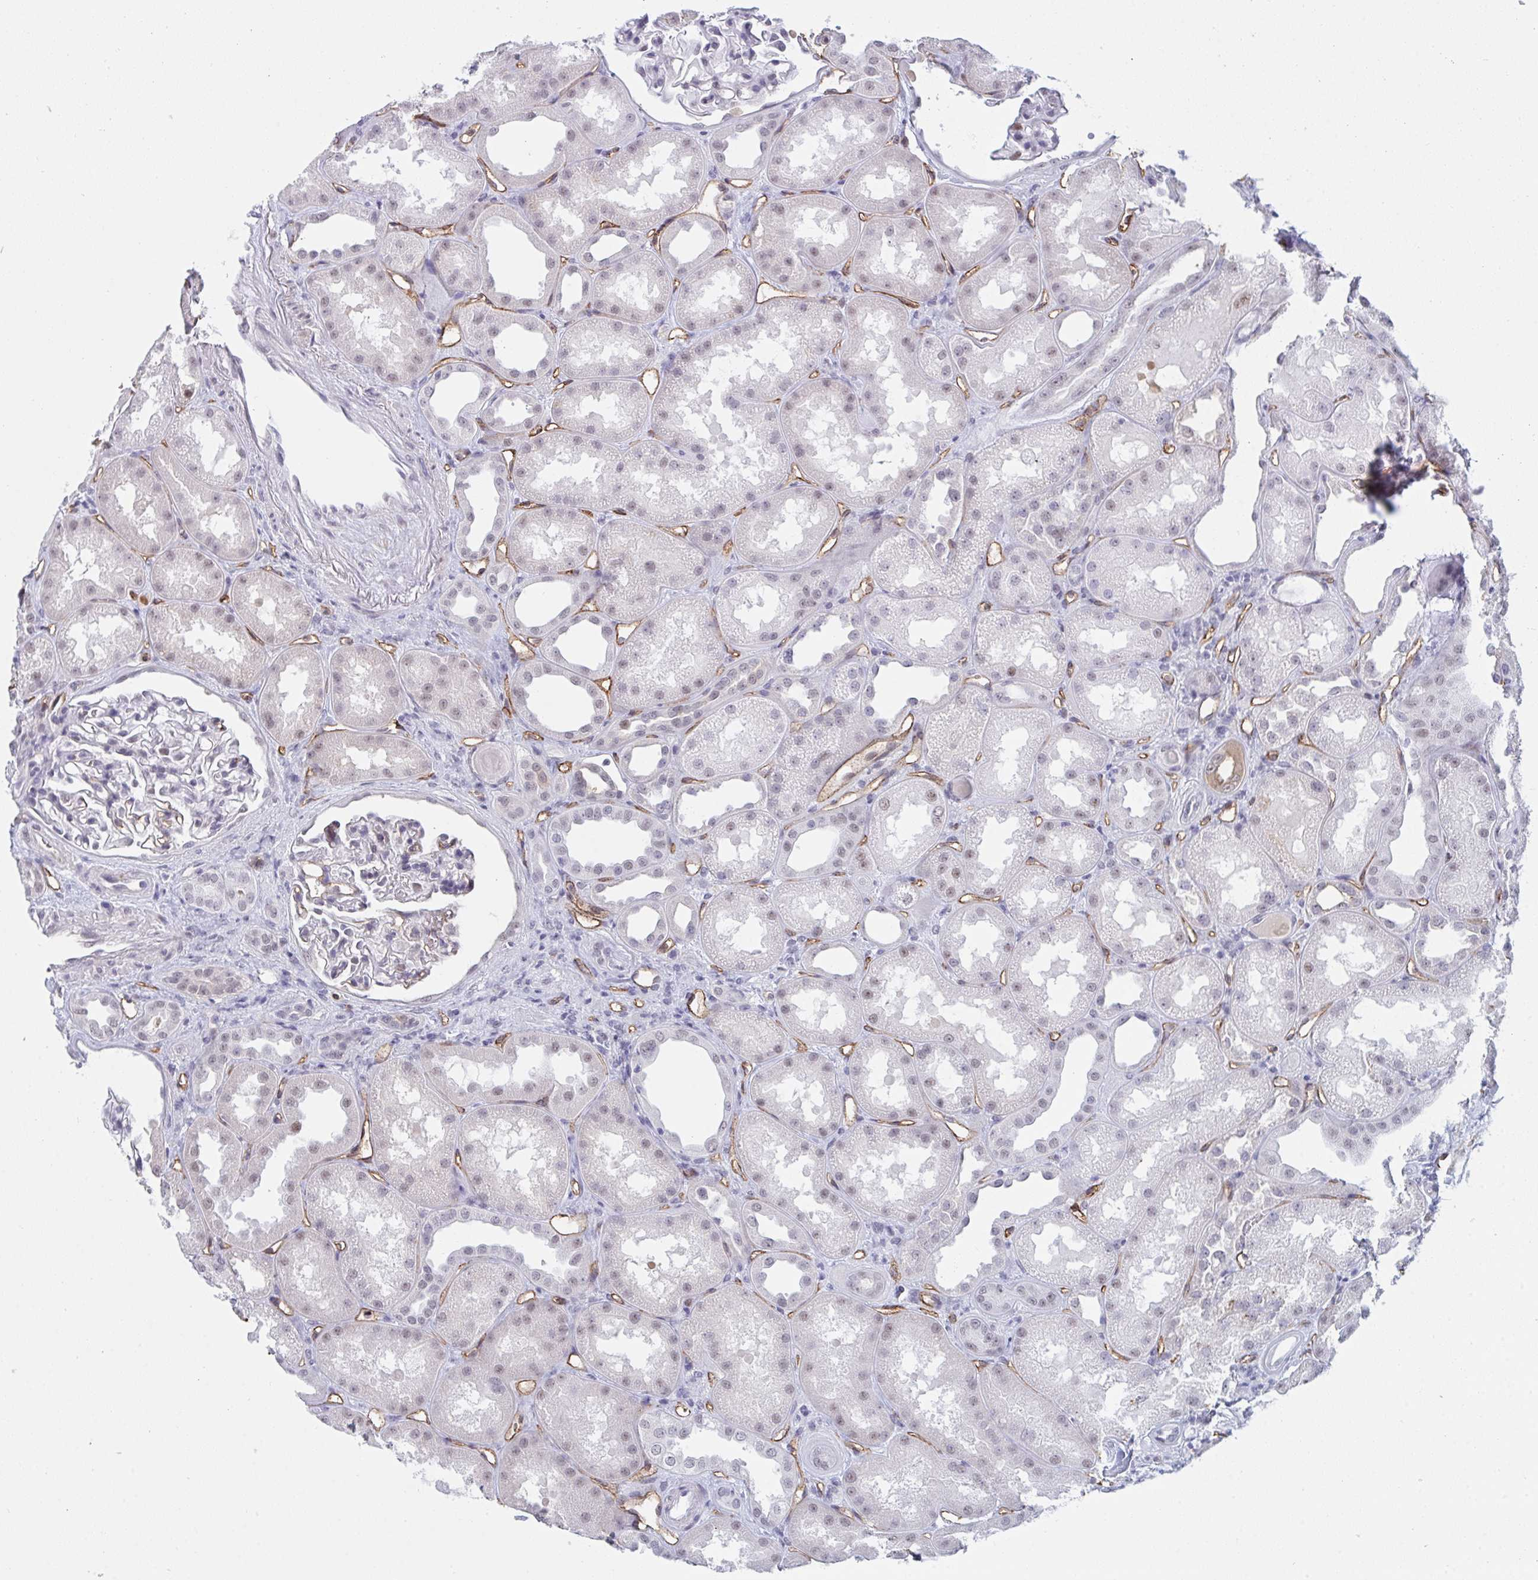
{"staining": {"intensity": "weak", "quantity": "<25%", "location": "nuclear"}, "tissue": "kidney", "cell_type": "Cells in glomeruli", "image_type": "normal", "snomed": [{"axis": "morphology", "description": "Normal tissue, NOS"}, {"axis": "topography", "description": "Kidney"}], "caption": "Immunohistochemical staining of normal human kidney reveals no significant expression in cells in glomeruli. (DAB (3,3'-diaminobenzidine) IHC visualized using brightfield microscopy, high magnification).", "gene": "DSCAML1", "patient": {"sex": "male", "age": 61}}